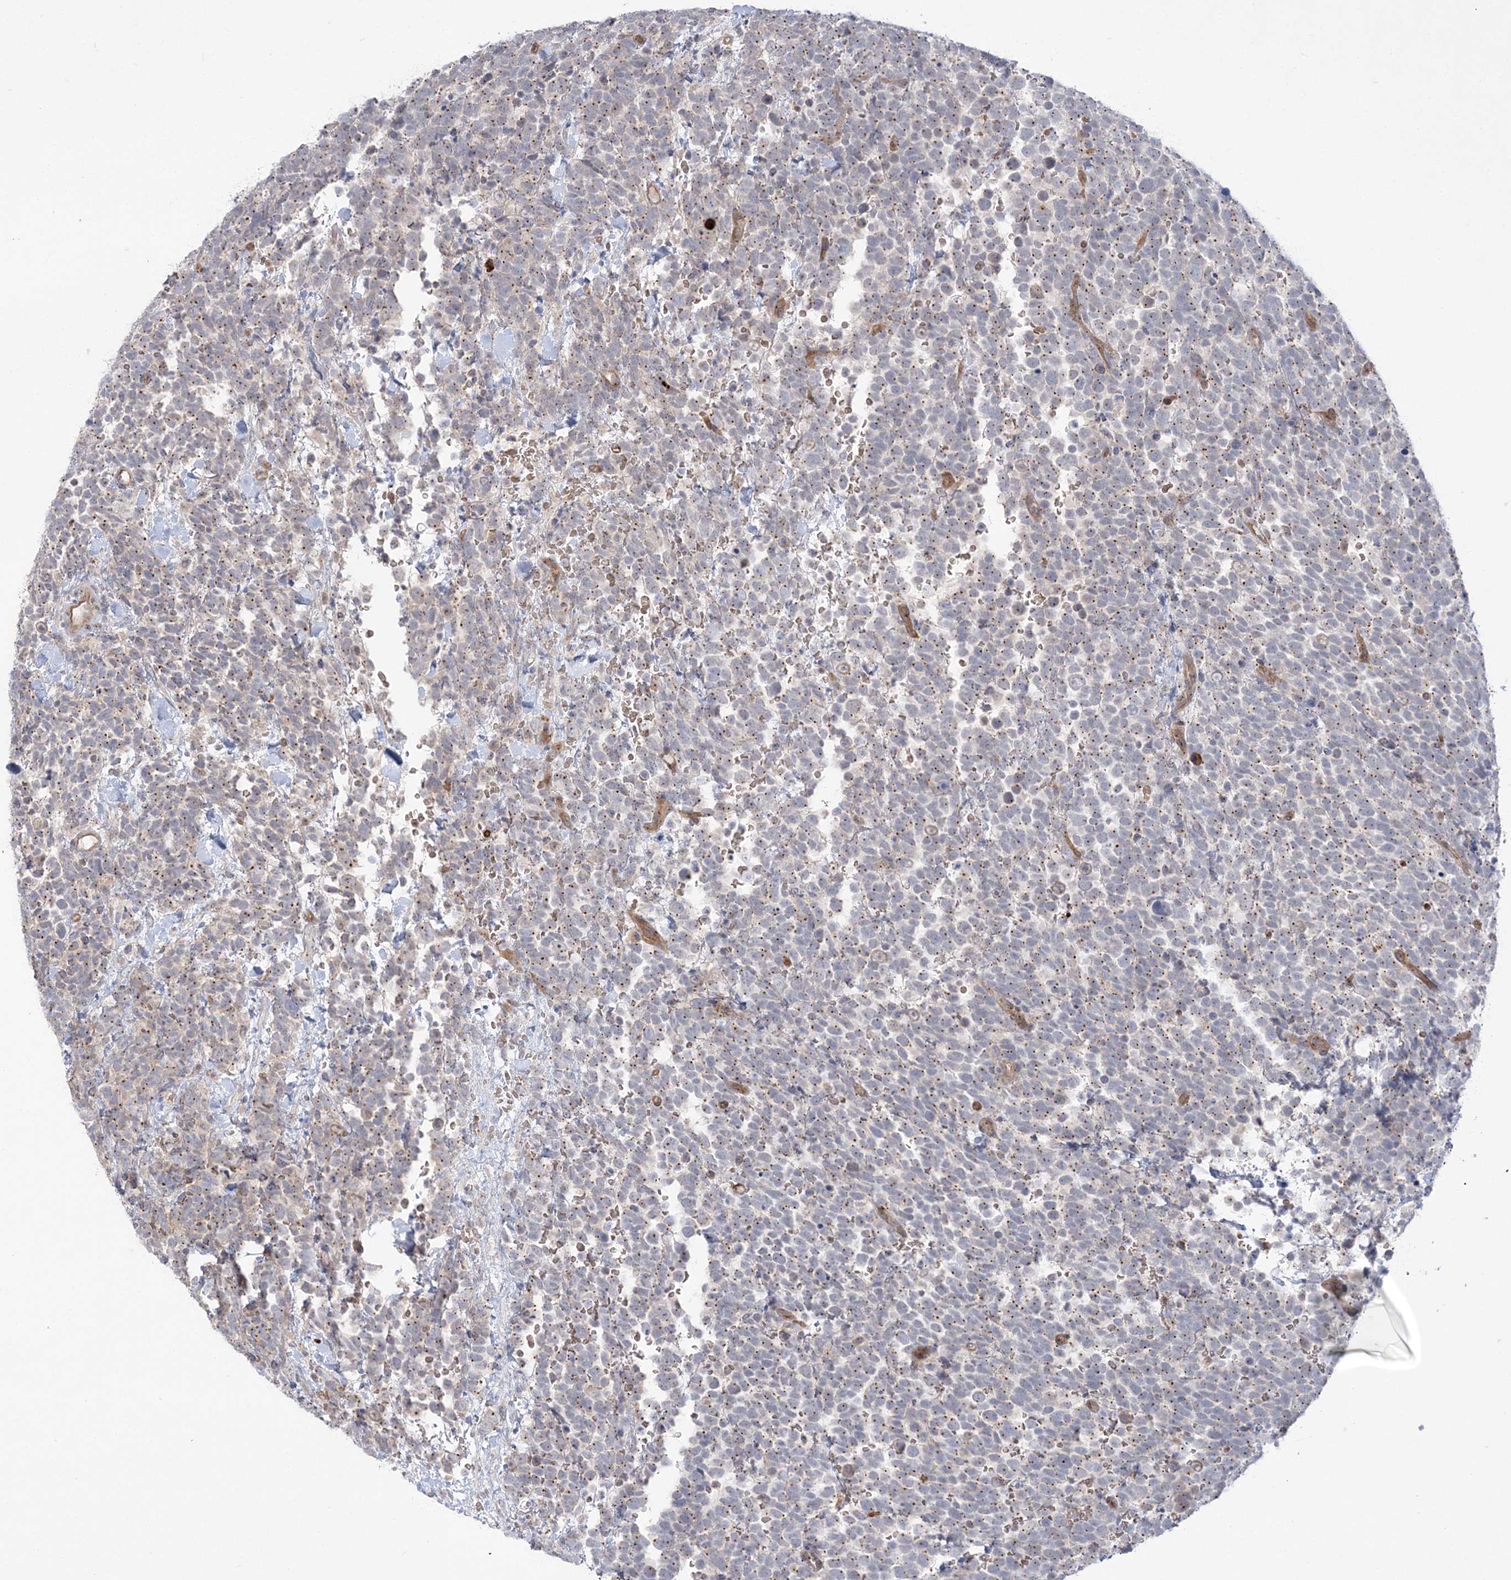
{"staining": {"intensity": "moderate", "quantity": ">75%", "location": "cytoplasmic/membranous"}, "tissue": "urothelial cancer", "cell_type": "Tumor cells", "image_type": "cancer", "snomed": [{"axis": "morphology", "description": "Urothelial carcinoma, High grade"}, {"axis": "topography", "description": "Urinary bladder"}], "caption": "High-grade urothelial carcinoma was stained to show a protein in brown. There is medium levels of moderate cytoplasmic/membranous positivity in about >75% of tumor cells.", "gene": "ADAMTS12", "patient": {"sex": "female", "age": 82}}